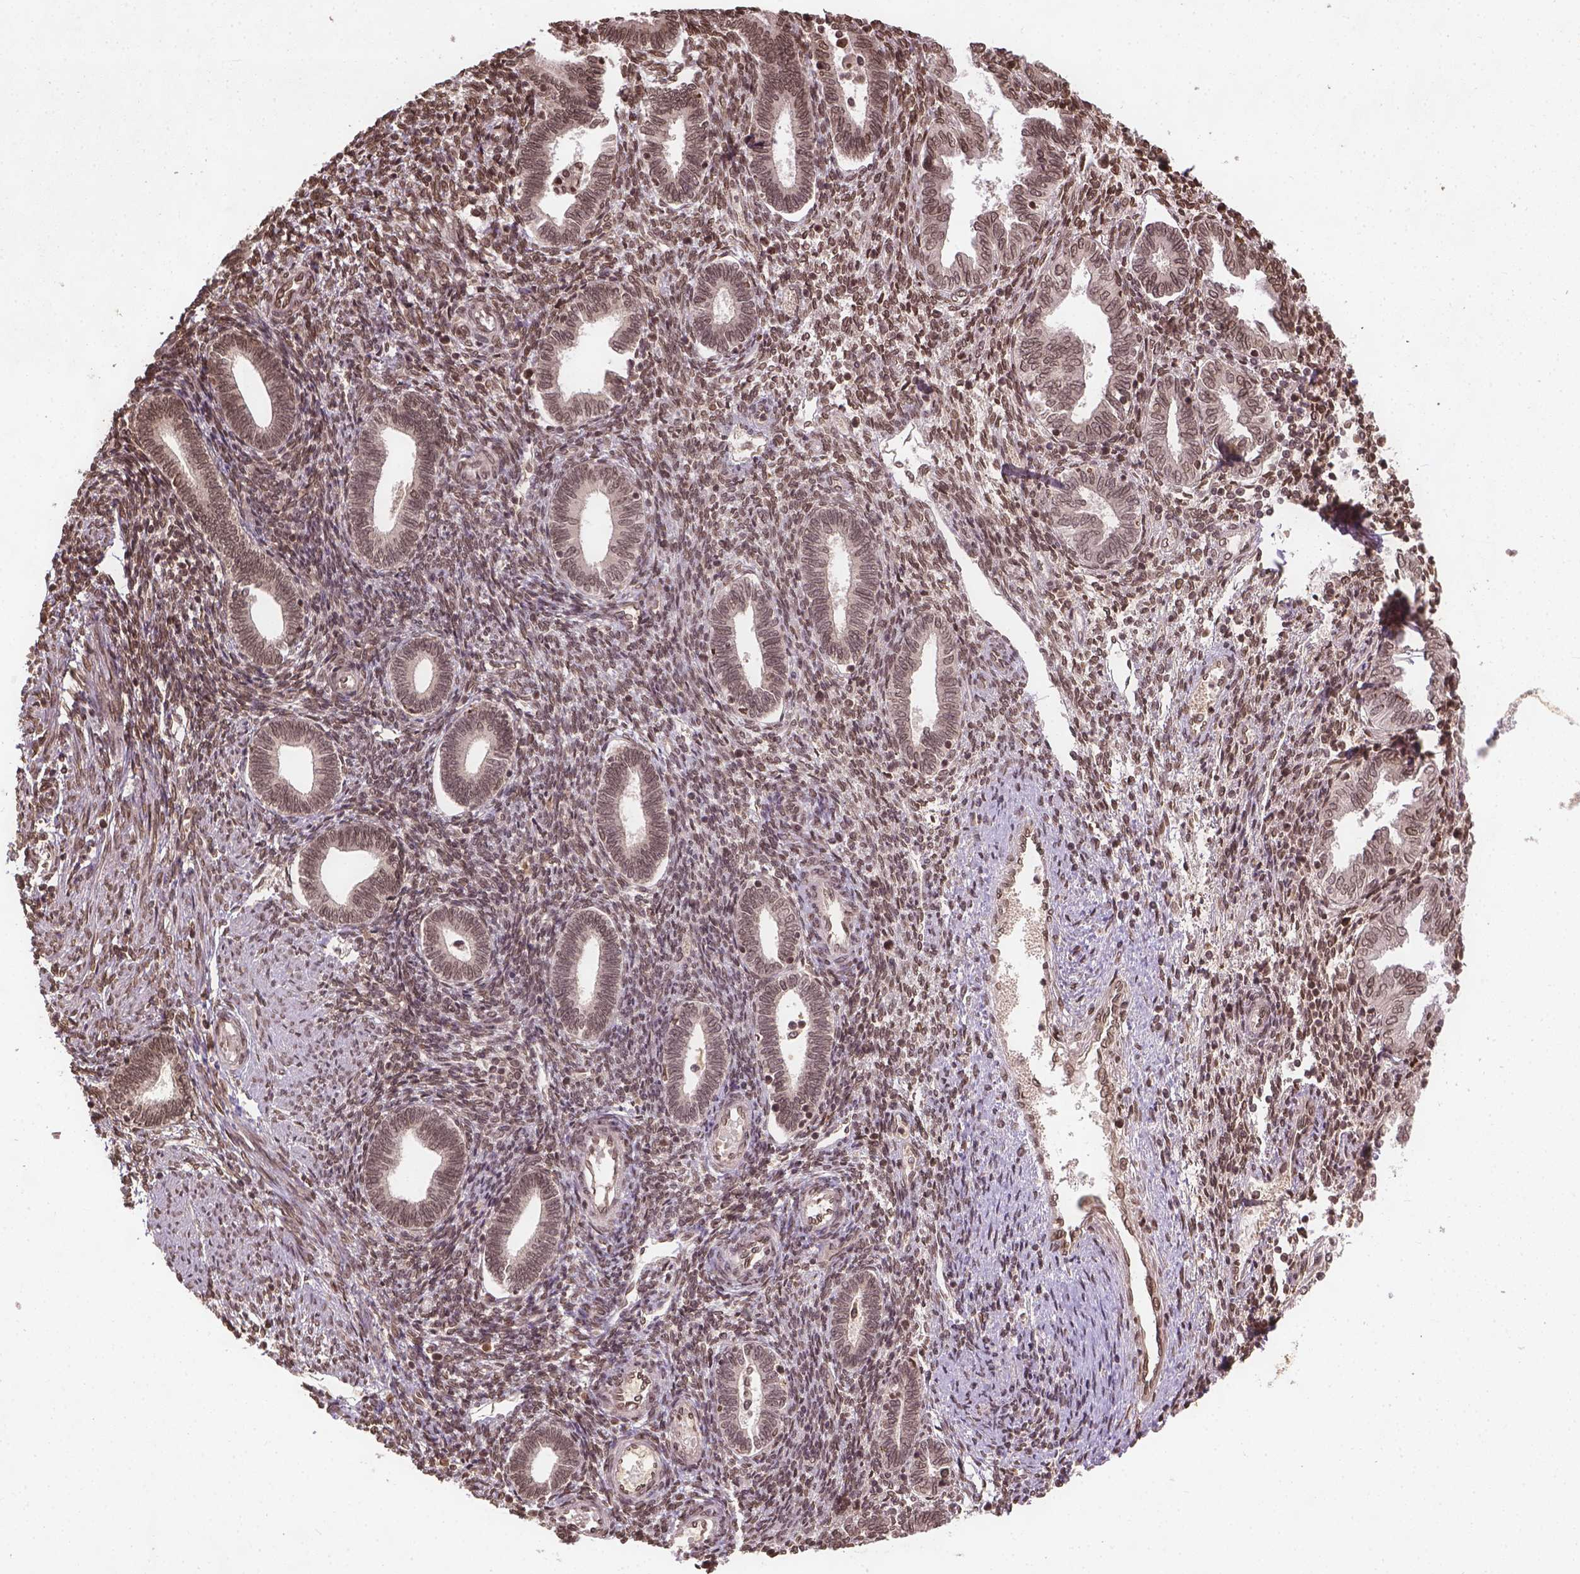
{"staining": {"intensity": "moderate", "quantity": ">75%", "location": "nuclear"}, "tissue": "endometrium", "cell_type": "Cells in endometrial stroma", "image_type": "normal", "snomed": [{"axis": "morphology", "description": "Normal tissue, NOS"}, {"axis": "topography", "description": "Endometrium"}], "caption": "Endometrium was stained to show a protein in brown. There is medium levels of moderate nuclear expression in about >75% of cells in endometrial stroma.", "gene": "BANF1", "patient": {"sex": "female", "age": 42}}